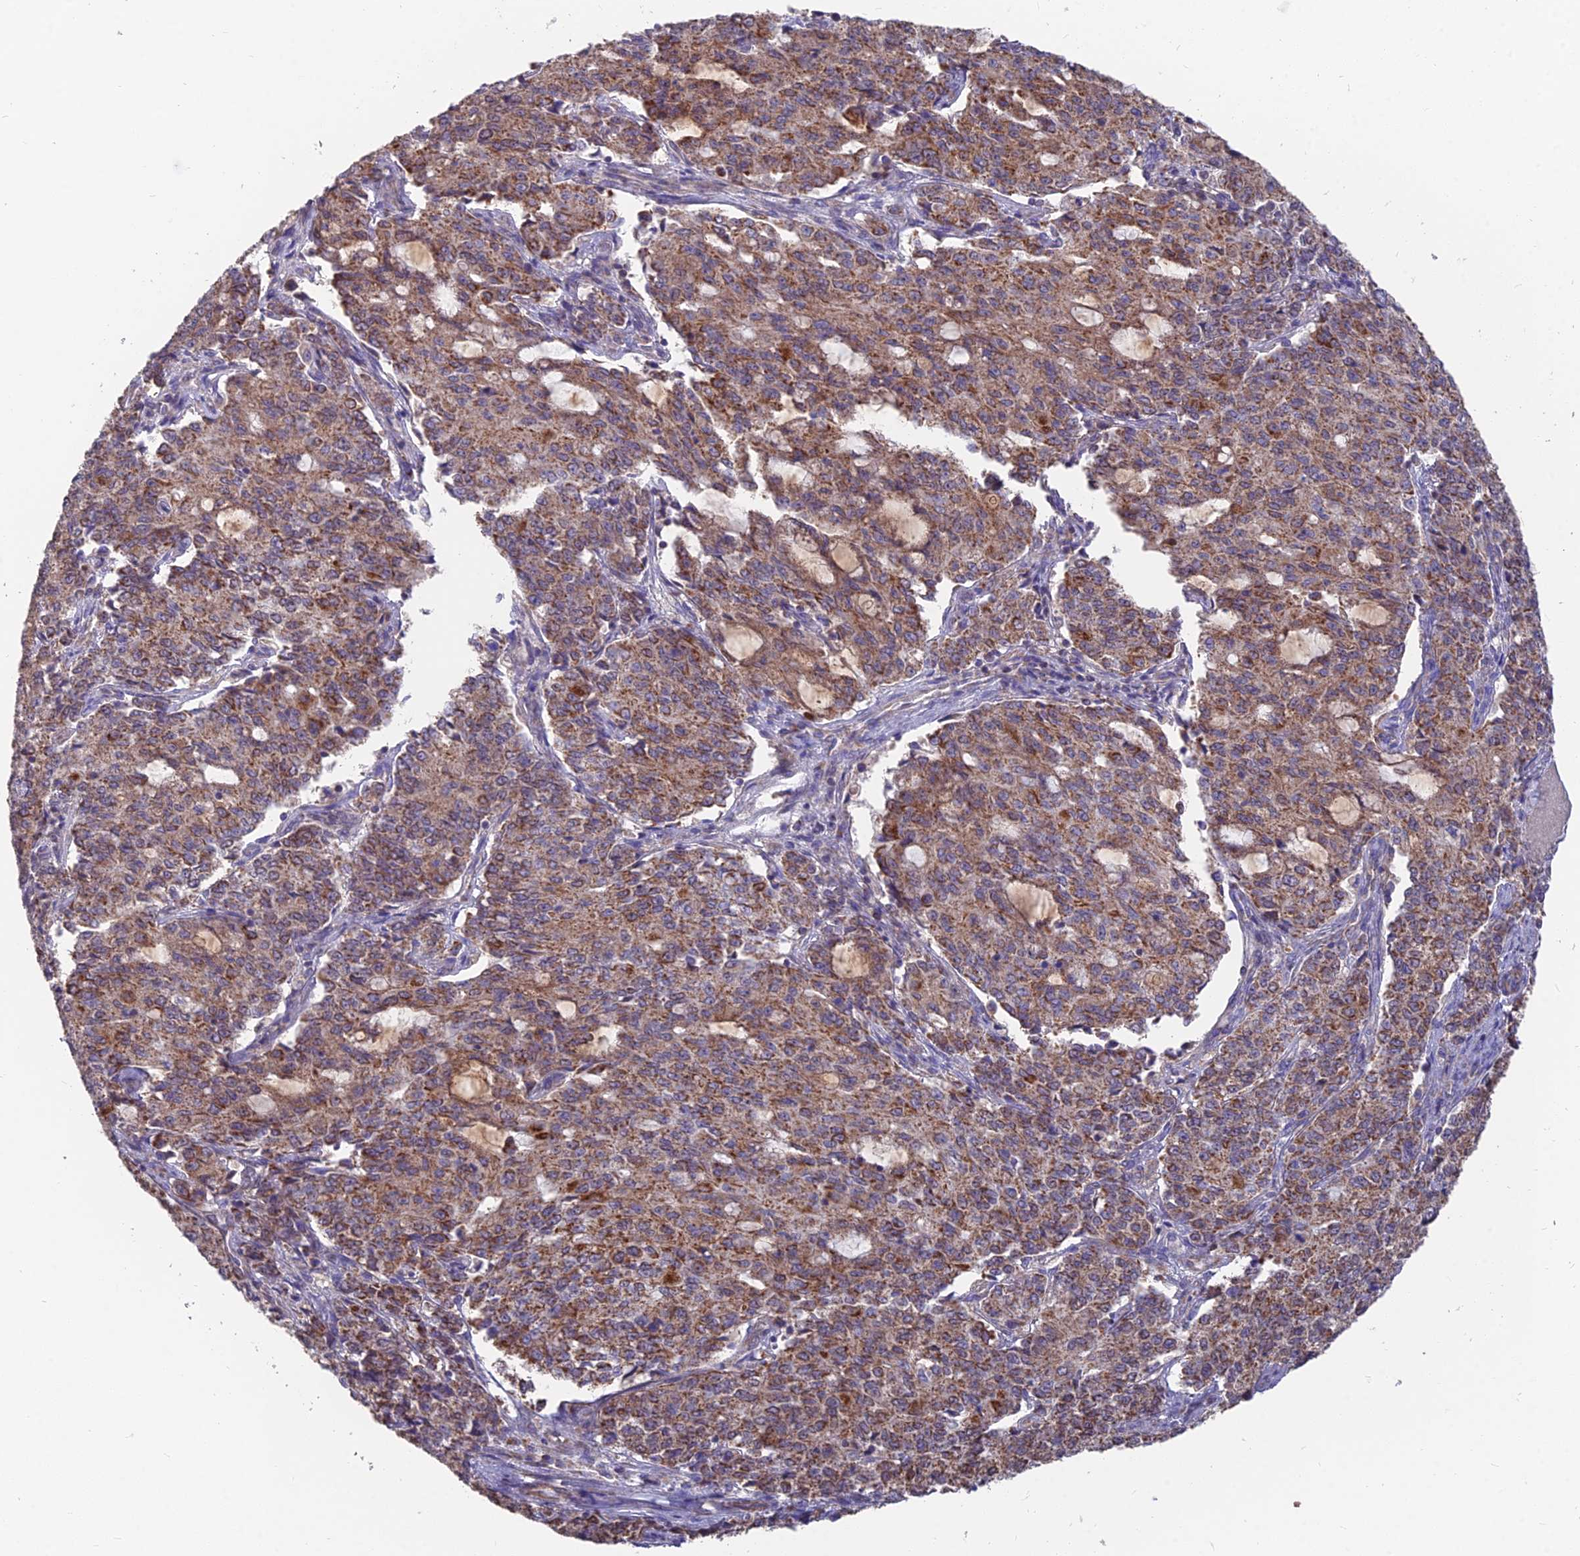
{"staining": {"intensity": "moderate", "quantity": "25%-75%", "location": "cytoplasmic/membranous"}, "tissue": "endometrial cancer", "cell_type": "Tumor cells", "image_type": "cancer", "snomed": [{"axis": "morphology", "description": "Adenocarcinoma, NOS"}, {"axis": "topography", "description": "Endometrium"}], "caption": "The immunohistochemical stain labels moderate cytoplasmic/membranous positivity in tumor cells of endometrial cancer (adenocarcinoma) tissue.", "gene": "IFT22", "patient": {"sex": "female", "age": 50}}